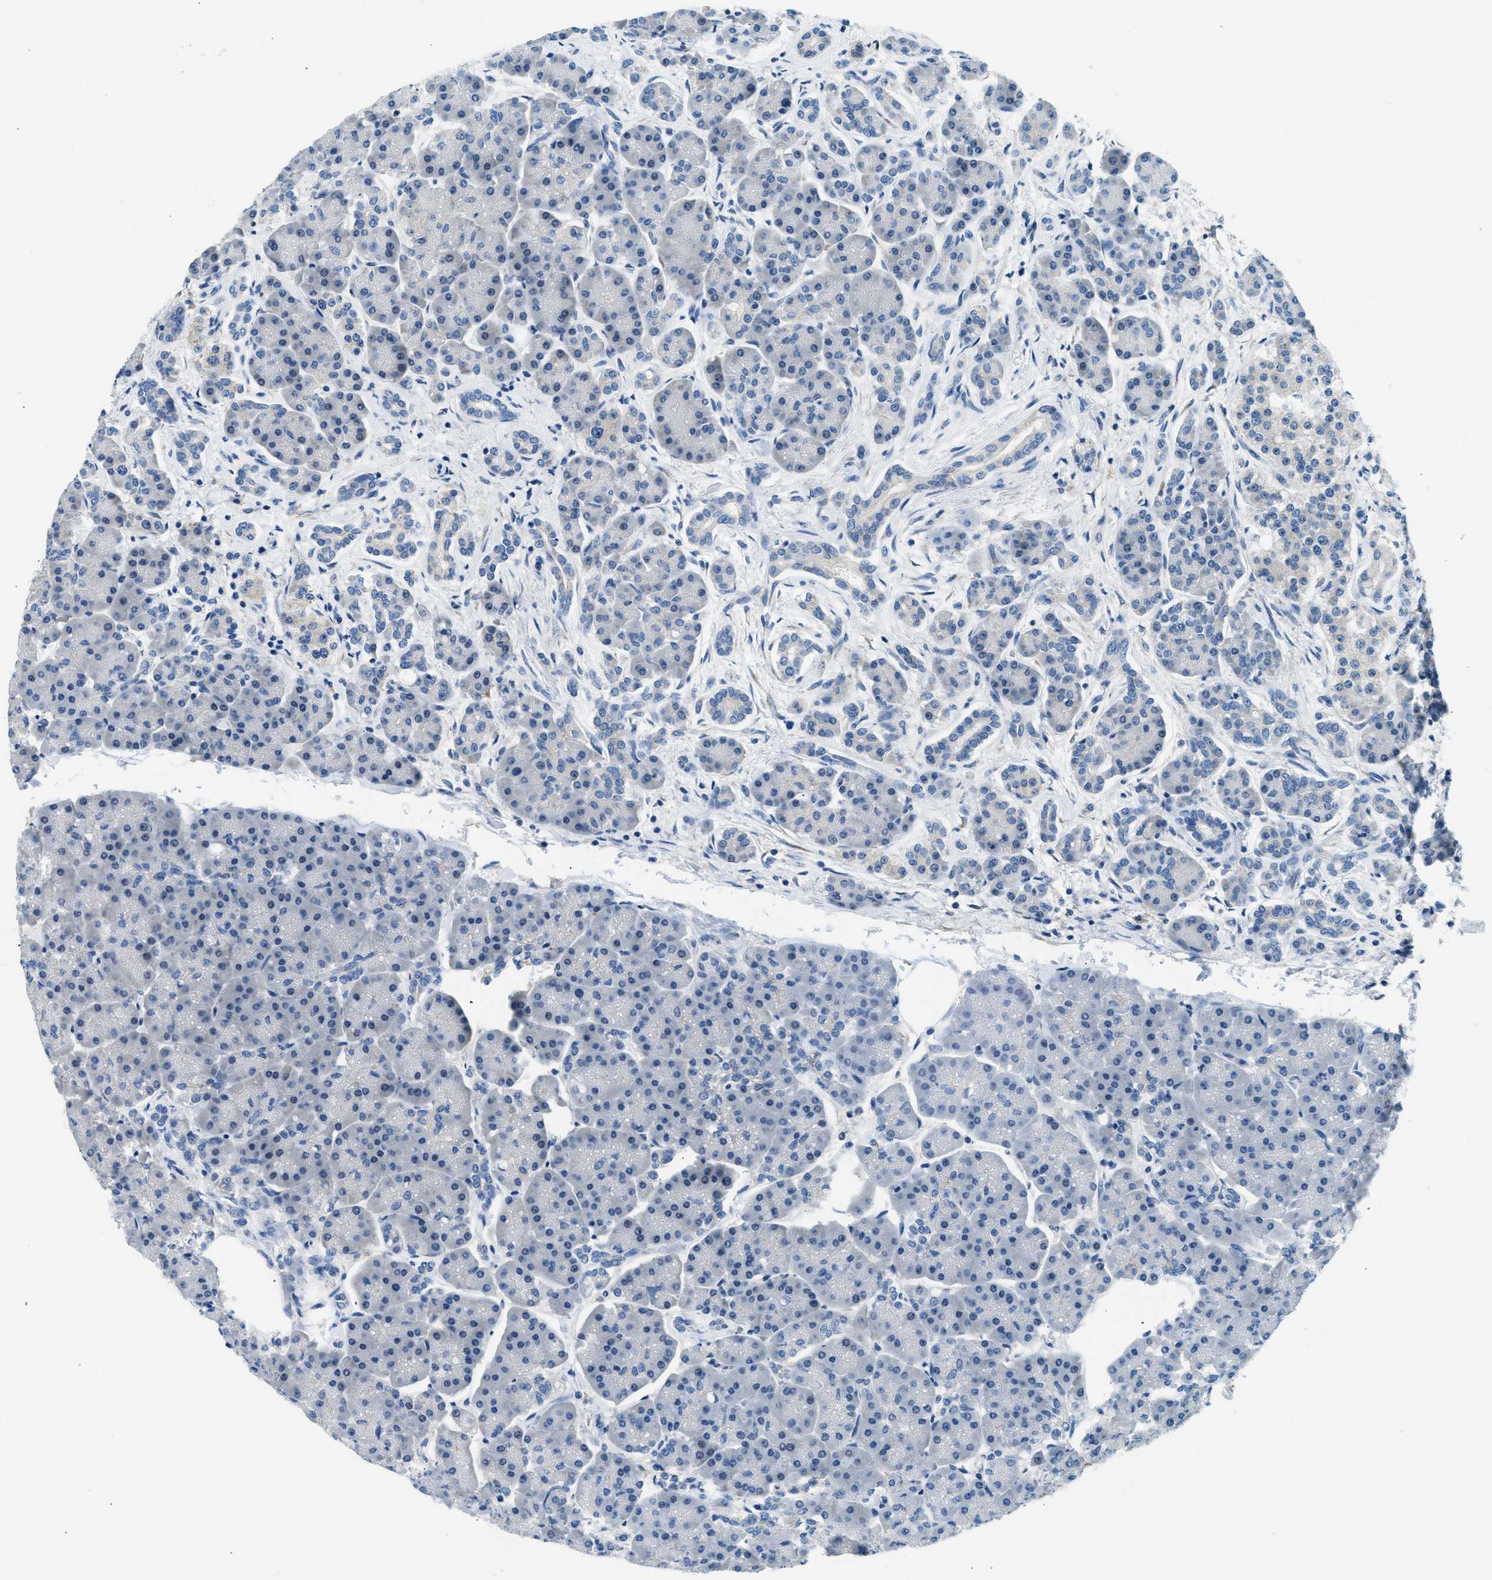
{"staining": {"intensity": "negative", "quantity": "none", "location": "none"}, "tissue": "pancreas", "cell_type": "Exocrine glandular cells", "image_type": "normal", "snomed": [{"axis": "morphology", "description": "Normal tissue, NOS"}, {"axis": "topography", "description": "Pancreas"}], "caption": "Exocrine glandular cells are negative for brown protein staining in normal pancreas. (DAB immunohistochemistry (IHC), high magnification).", "gene": "CLDN18", "patient": {"sex": "female", "age": 70}}